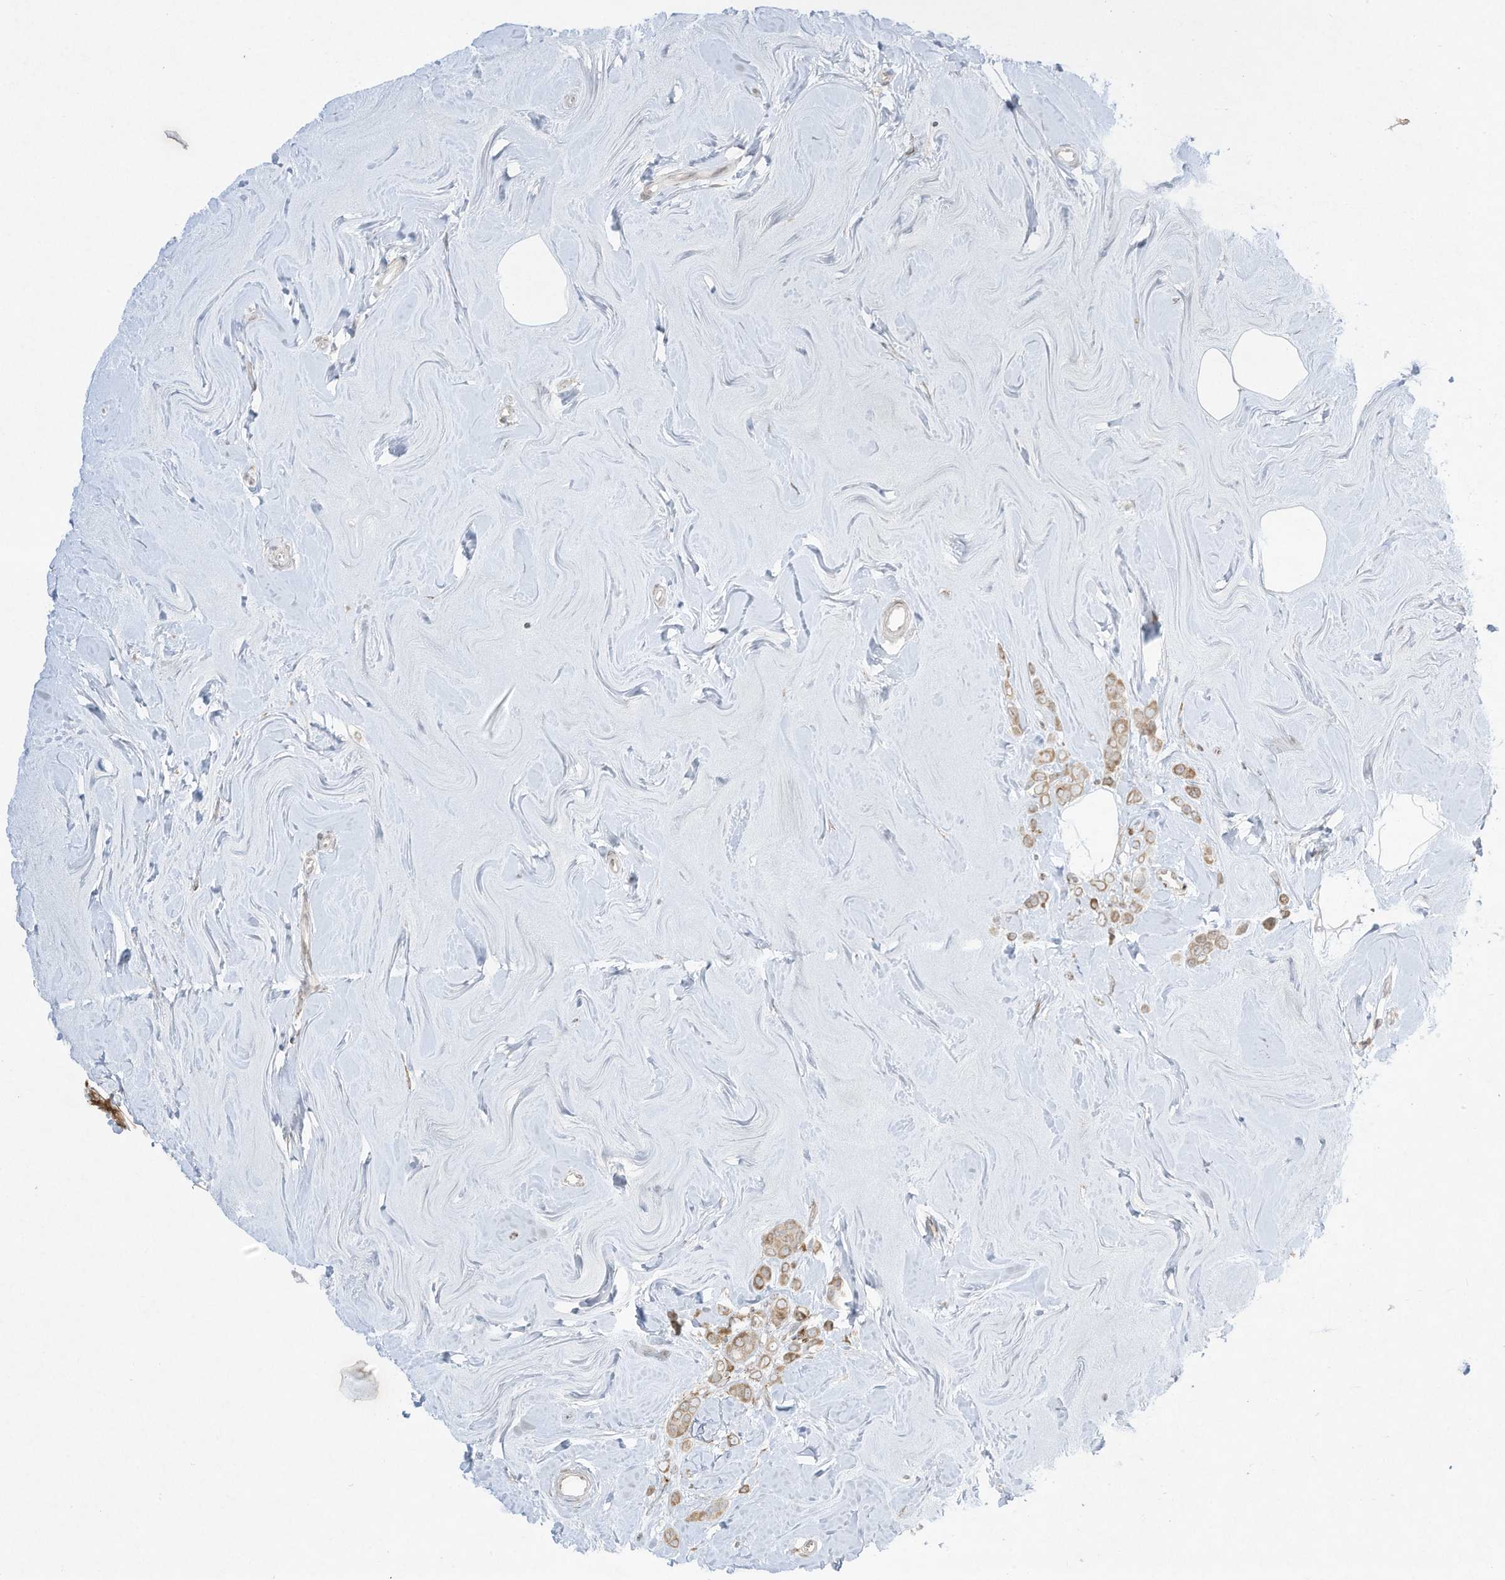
{"staining": {"intensity": "weak", "quantity": ">75%", "location": "cytoplasmic/membranous"}, "tissue": "breast cancer", "cell_type": "Tumor cells", "image_type": "cancer", "snomed": [{"axis": "morphology", "description": "Lobular carcinoma"}, {"axis": "topography", "description": "Breast"}], "caption": "The micrograph demonstrates staining of breast lobular carcinoma, revealing weak cytoplasmic/membranous protein staining (brown color) within tumor cells.", "gene": "PTK6", "patient": {"sex": "female", "age": 47}}